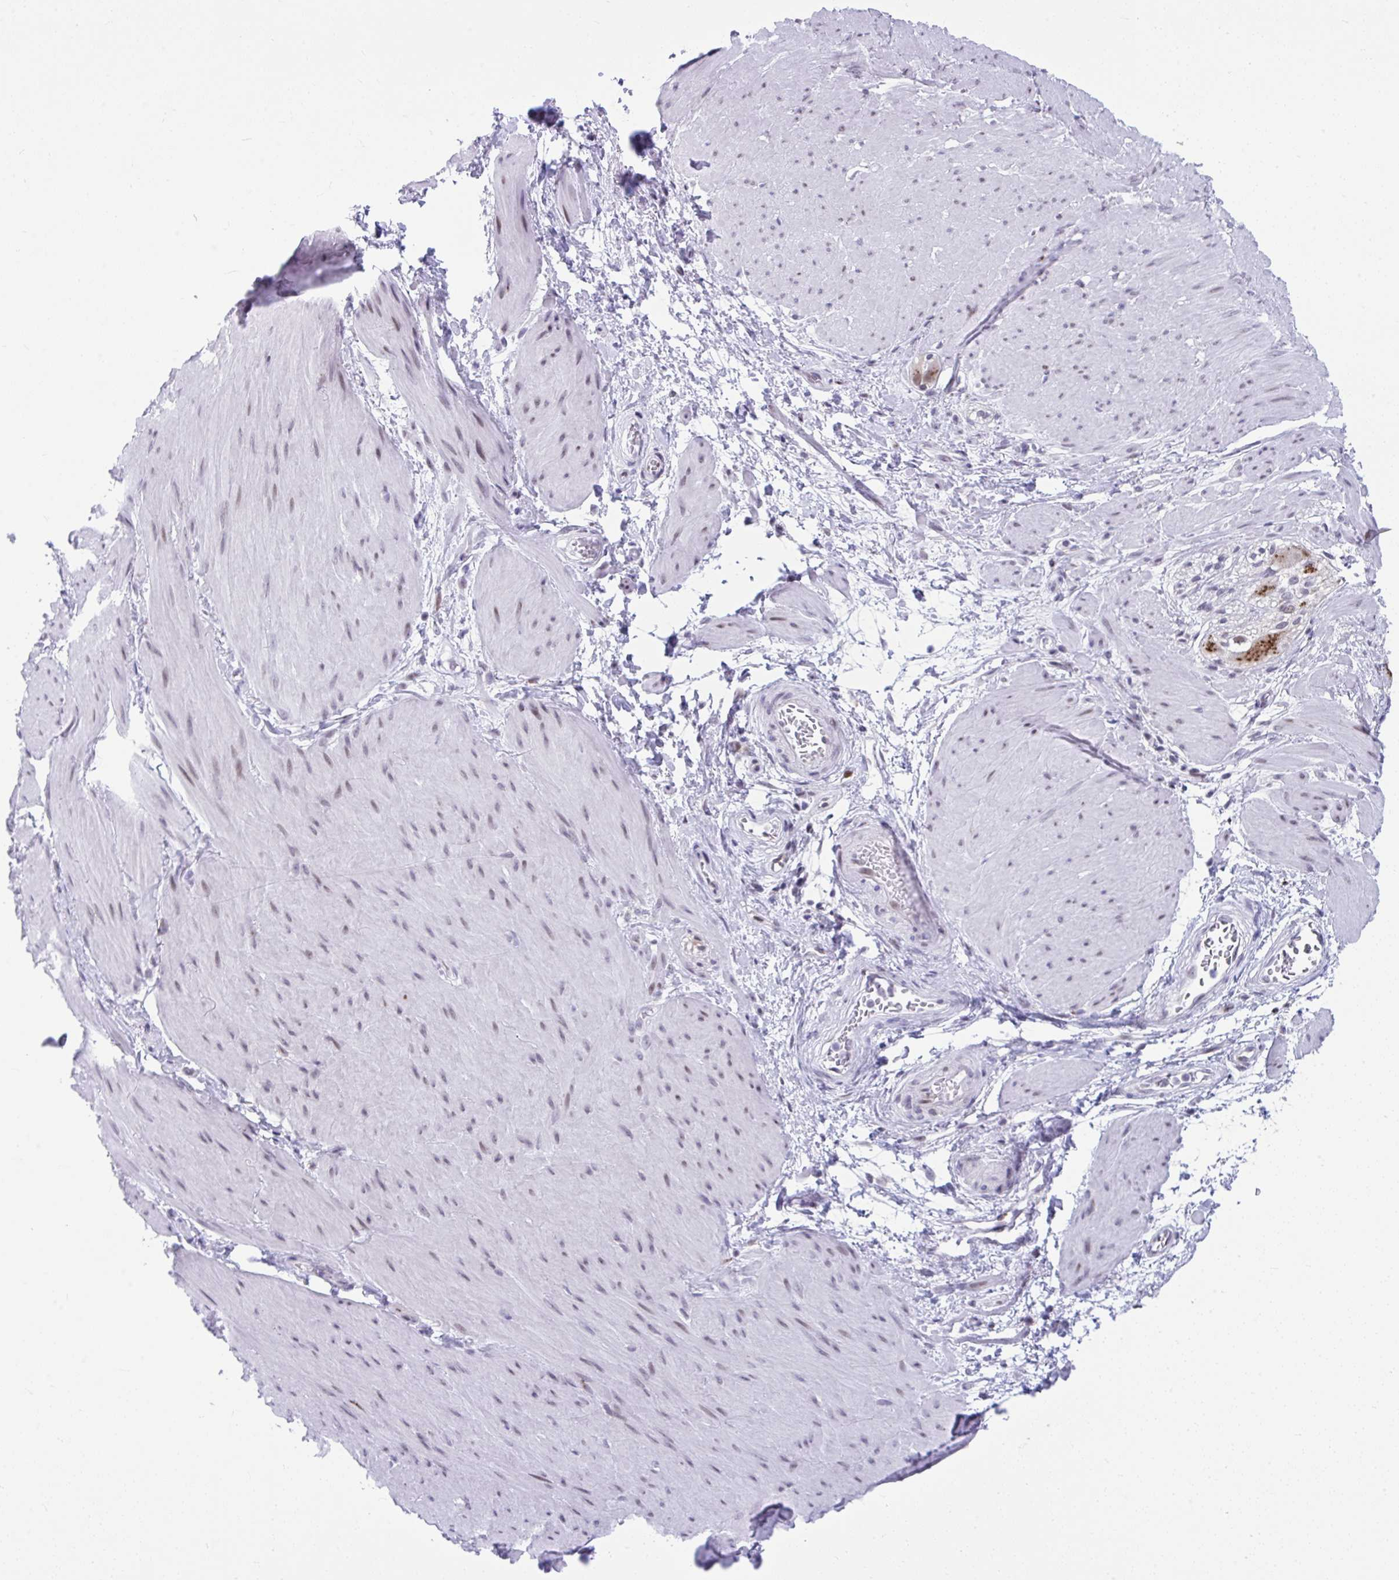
{"staining": {"intensity": "moderate", "quantity": "25%-75%", "location": "nuclear"}, "tissue": "smooth muscle", "cell_type": "Smooth muscle cells", "image_type": "normal", "snomed": [{"axis": "morphology", "description": "Normal tissue, NOS"}, {"axis": "topography", "description": "Smooth muscle"}, {"axis": "topography", "description": "Rectum"}], "caption": "A brown stain shows moderate nuclear expression of a protein in smooth muscle cells of normal smooth muscle.", "gene": "SLC35C2", "patient": {"sex": "male", "age": 53}}